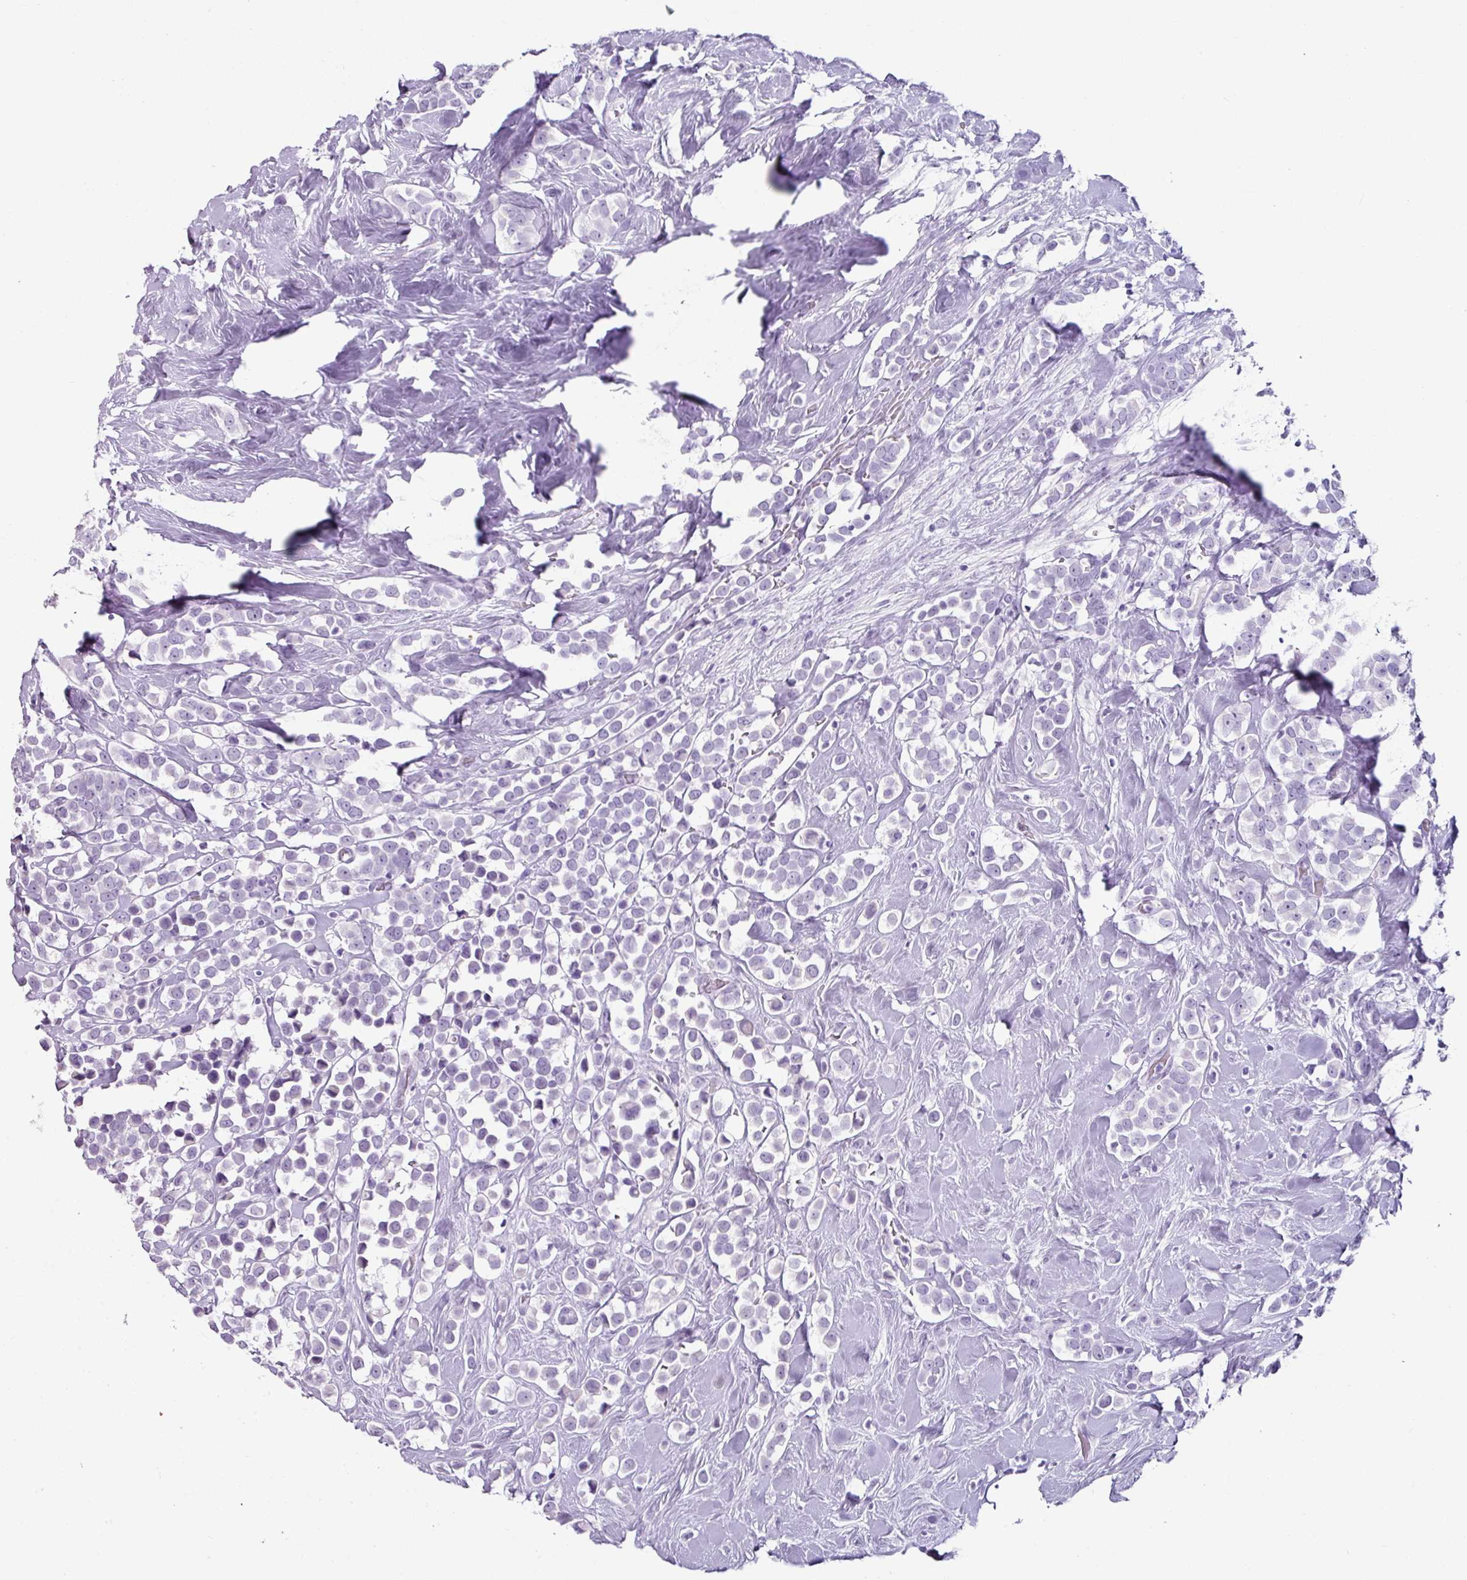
{"staining": {"intensity": "negative", "quantity": "none", "location": "none"}, "tissue": "breast cancer", "cell_type": "Tumor cells", "image_type": "cancer", "snomed": [{"axis": "morphology", "description": "Duct carcinoma"}, {"axis": "topography", "description": "Breast"}], "caption": "A high-resolution histopathology image shows immunohistochemistry (IHC) staining of breast cancer (intraductal carcinoma), which reveals no significant expression in tumor cells.", "gene": "TRA2A", "patient": {"sex": "female", "age": 80}}